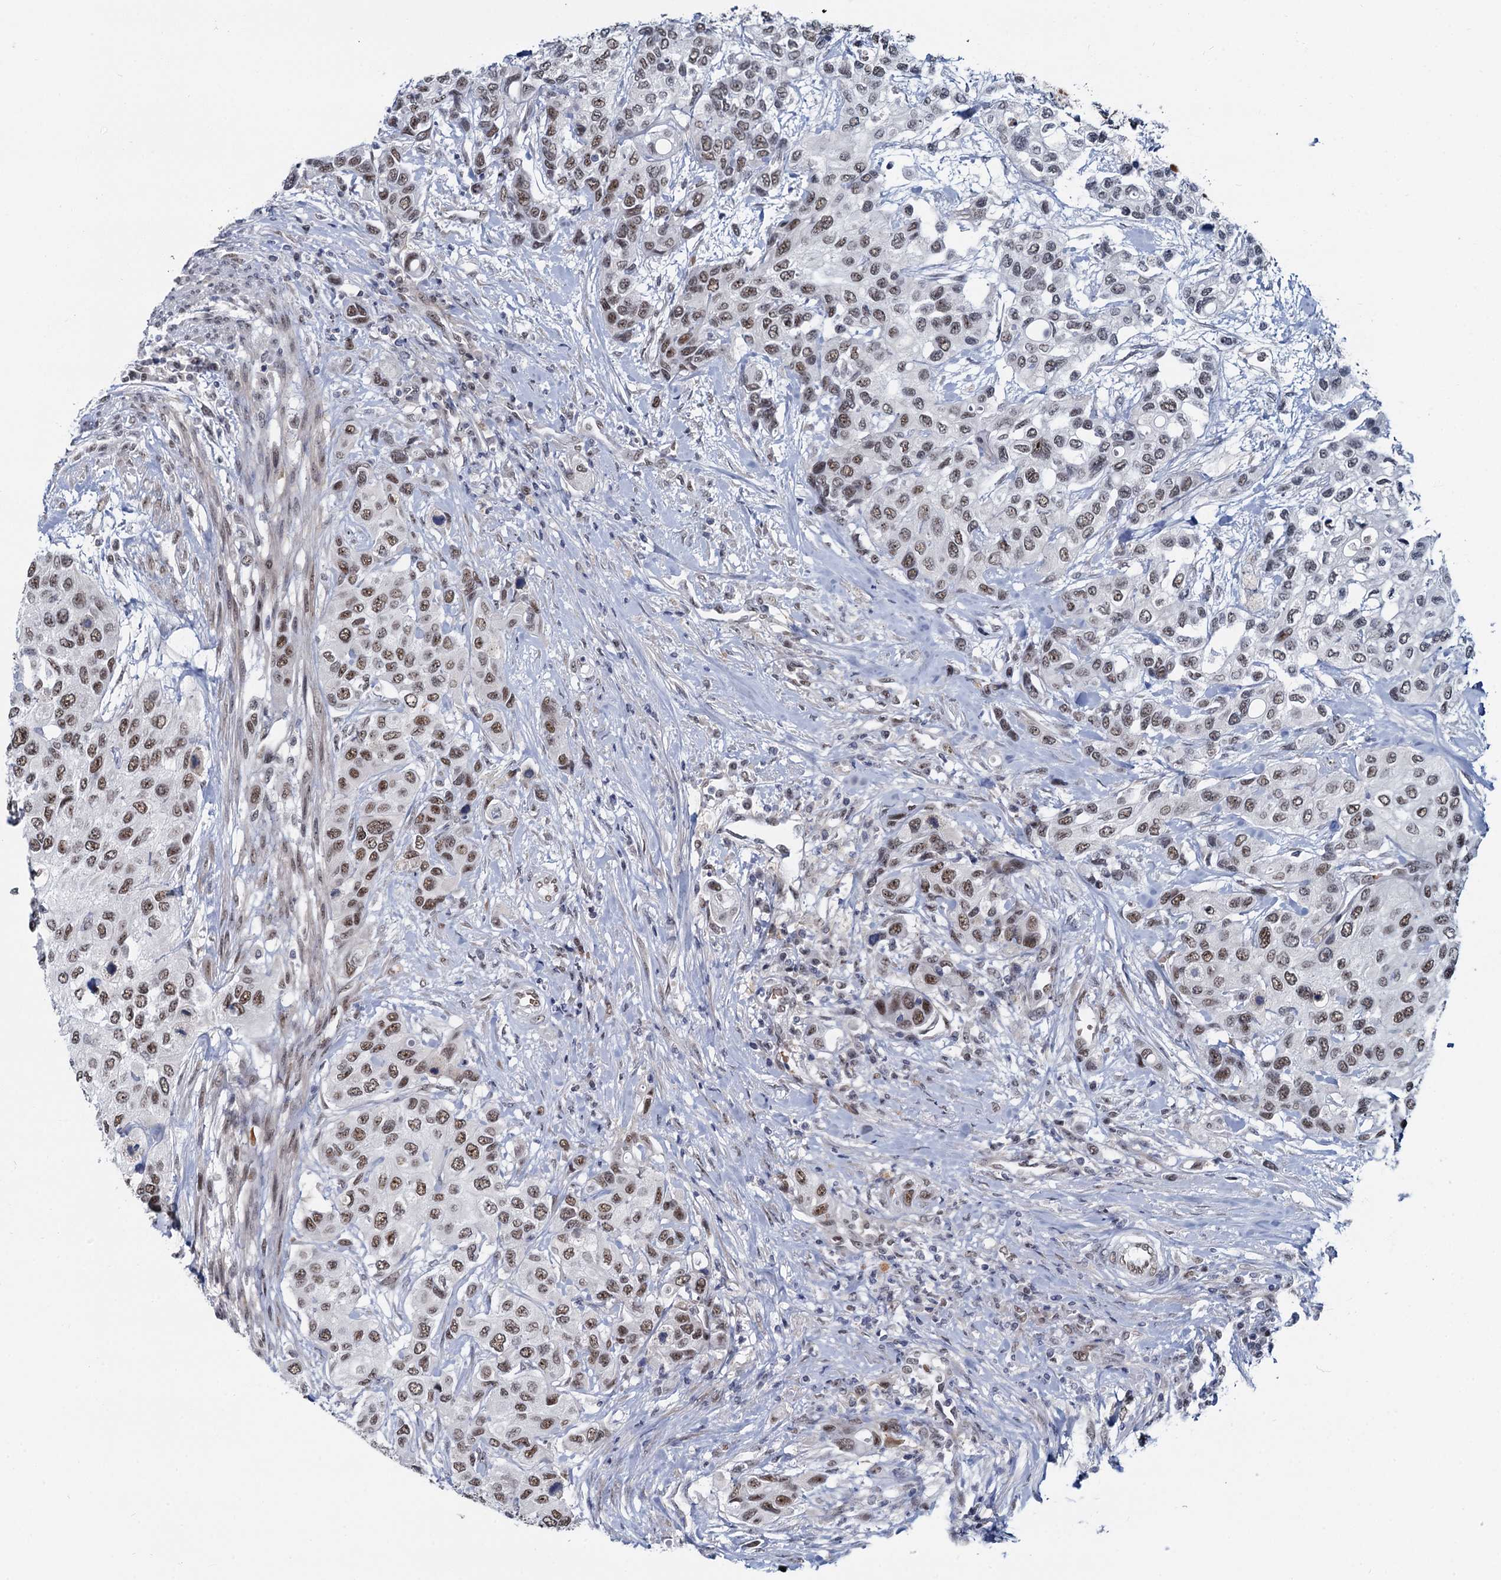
{"staining": {"intensity": "moderate", "quantity": ">75%", "location": "nuclear"}, "tissue": "urothelial cancer", "cell_type": "Tumor cells", "image_type": "cancer", "snomed": [{"axis": "morphology", "description": "Normal tissue, NOS"}, {"axis": "morphology", "description": "Urothelial carcinoma, High grade"}, {"axis": "topography", "description": "Vascular tissue"}, {"axis": "topography", "description": "Urinary bladder"}], "caption": "Urothelial cancer was stained to show a protein in brown. There is medium levels of moderate nuclear positivity in approximately >75% of tumor cells.", "gene": "RPRD1A", "patient": {"sex": "female", "age": 56}}